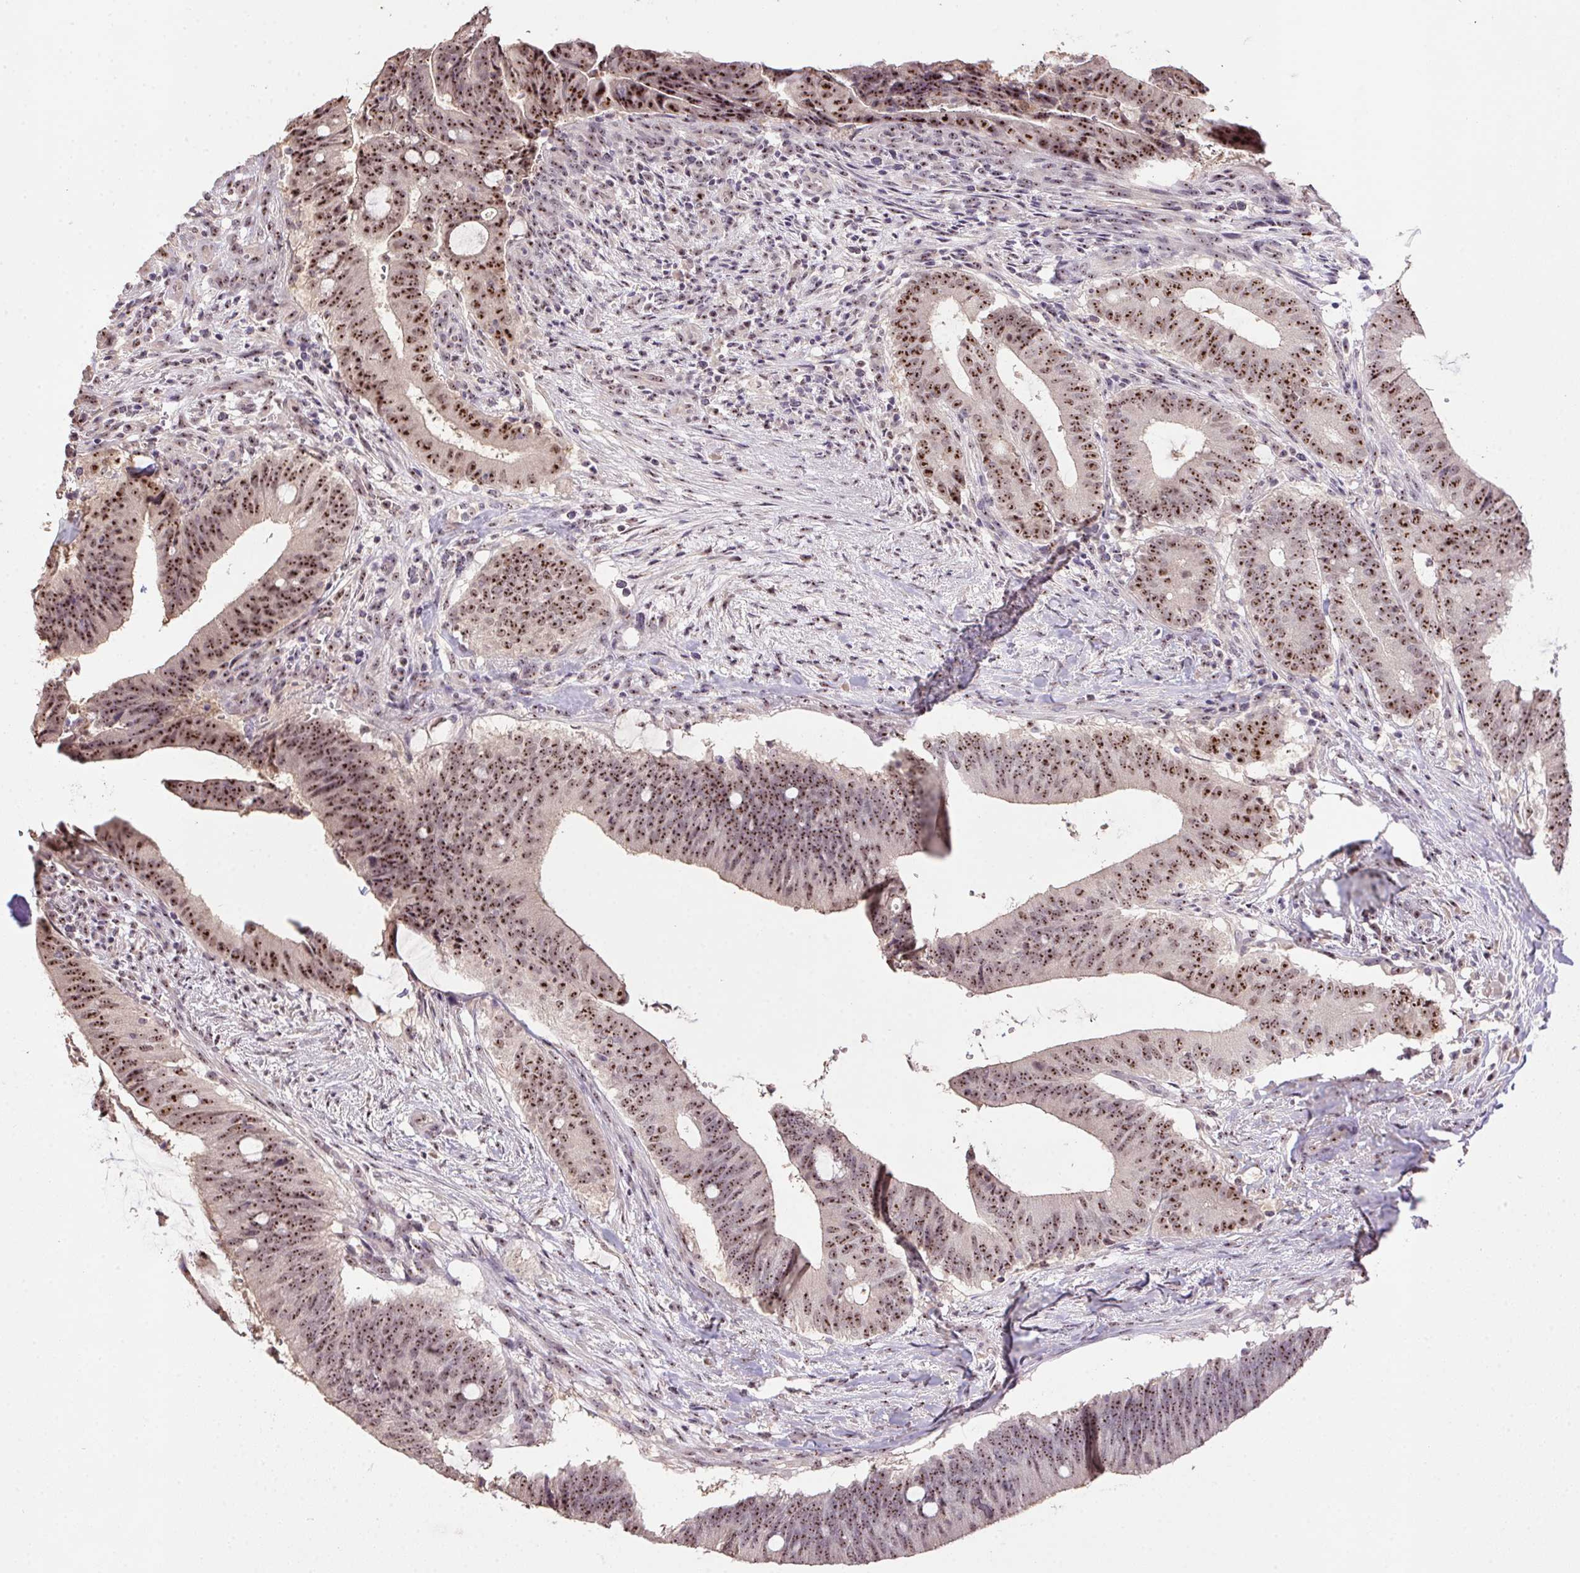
{"staining": {"intensity": "moderate", "quantity": ">75%", "location": "nuclear"}, "tissue": "colorectal cancer", "cell_type": "Tumor cells", "image_type": "cancer", "snomed": [{"axis": "morphology", "description": "Adenocarcinoma, NOS"}, {"axis": "topography", "description": "Colon"}], "caption": "About >75% of tumor cells in adenocarcinoma (colorectal) reveal moderate nuclear protein positivity as visualized by brown immunohistochemical staining.", "gene": "BATF2", "patient": {"sex": "female", "age": 43}}